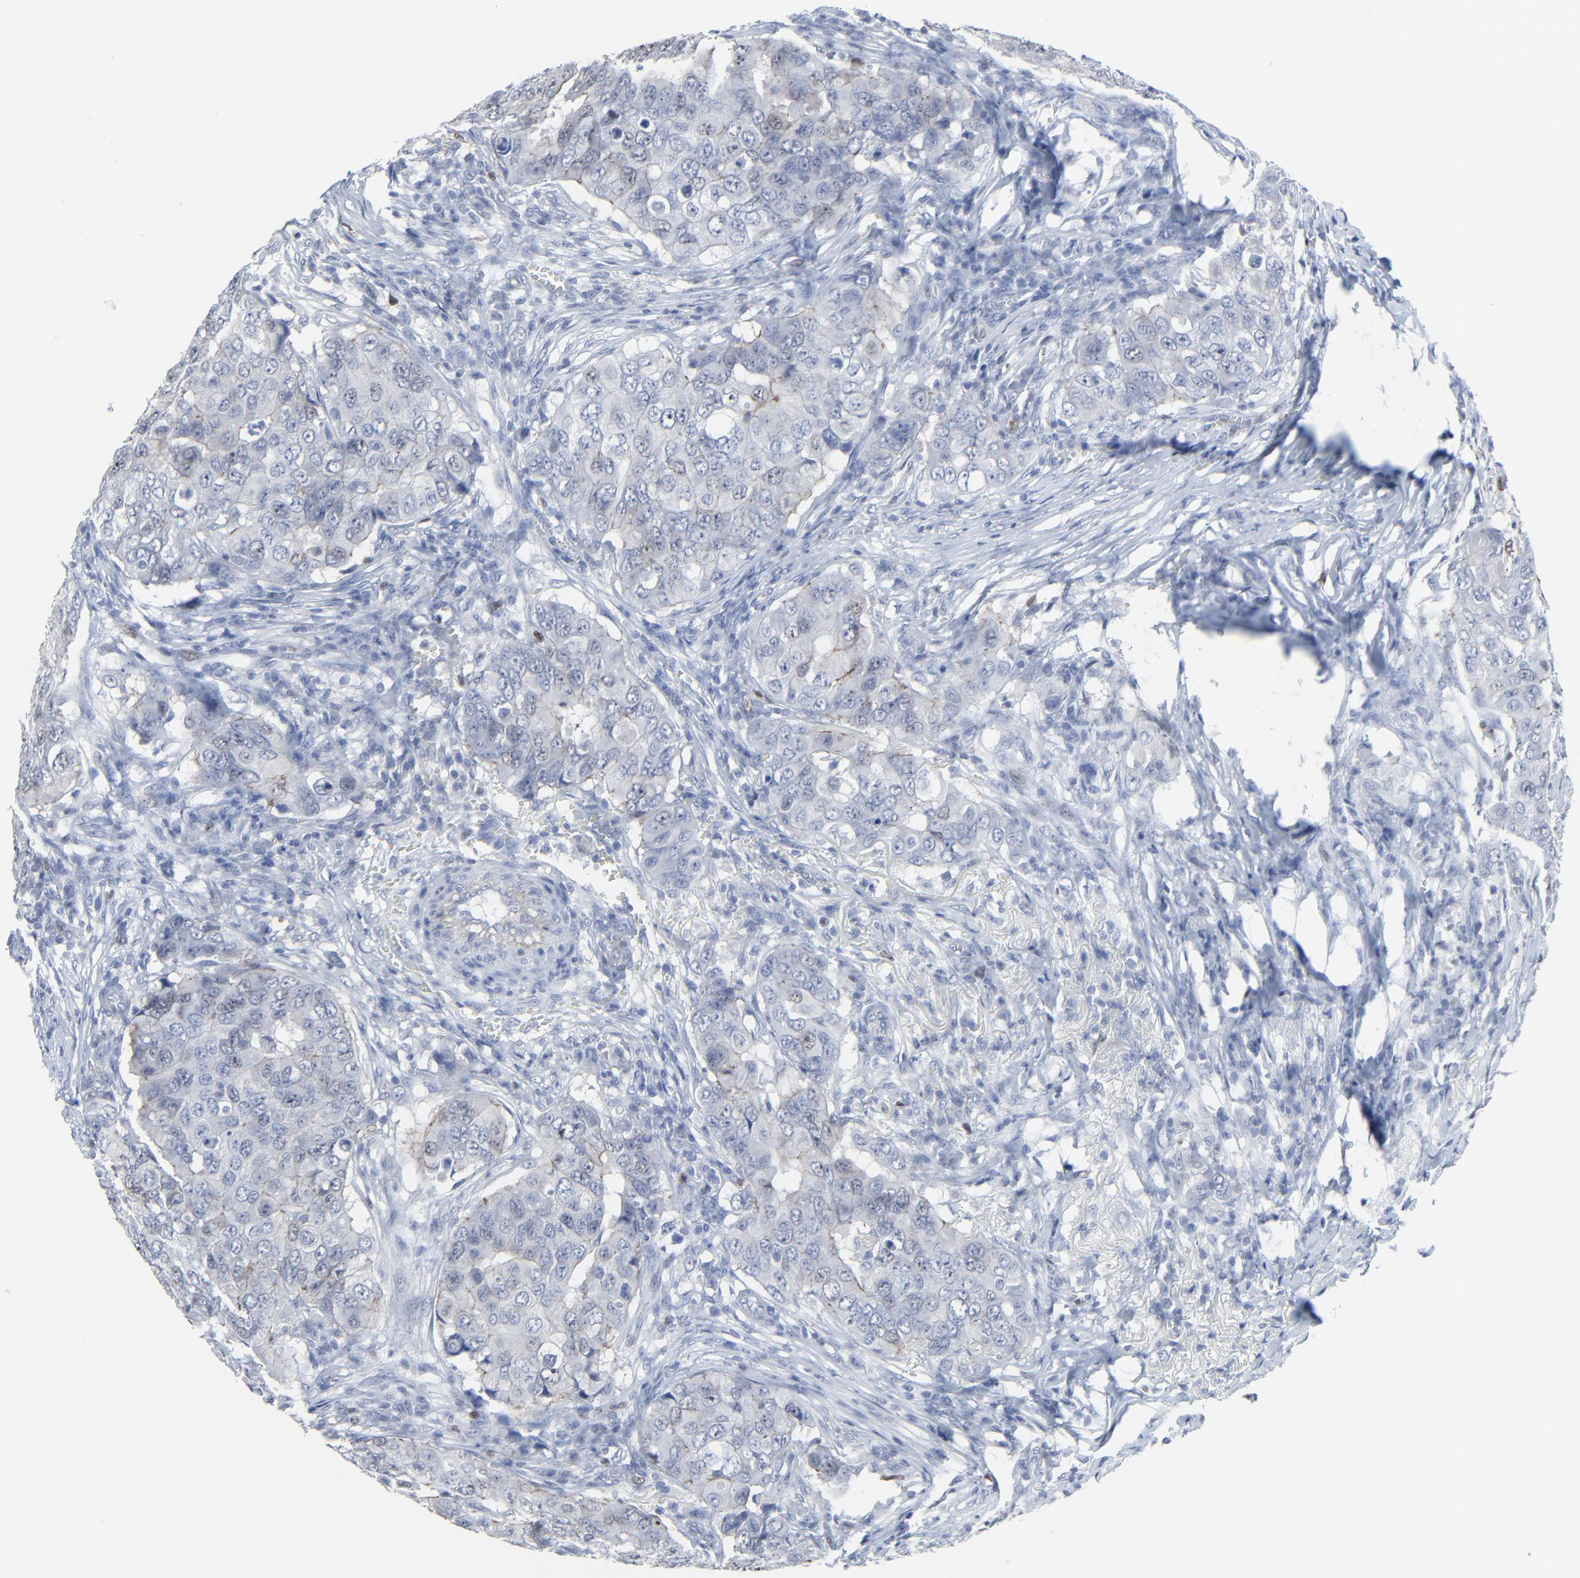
{"staining": {"intensity": "negative", "quantity": "none", "location": "none"}, "tissue": "breast cancer", "cell_type": "Tumor cells", "image_type": "cancer", "snomed": [{"axis": "morphology", "description": "Duct carcinoma"}, {"axis": "topography", "description": "Breast"}], "caption": "Tumor cells are negative for protein expression in human breast cancer (intraductal carcinoma).", "gene": "BIRC3", "patient": {"sex": "female", "age": 54}}